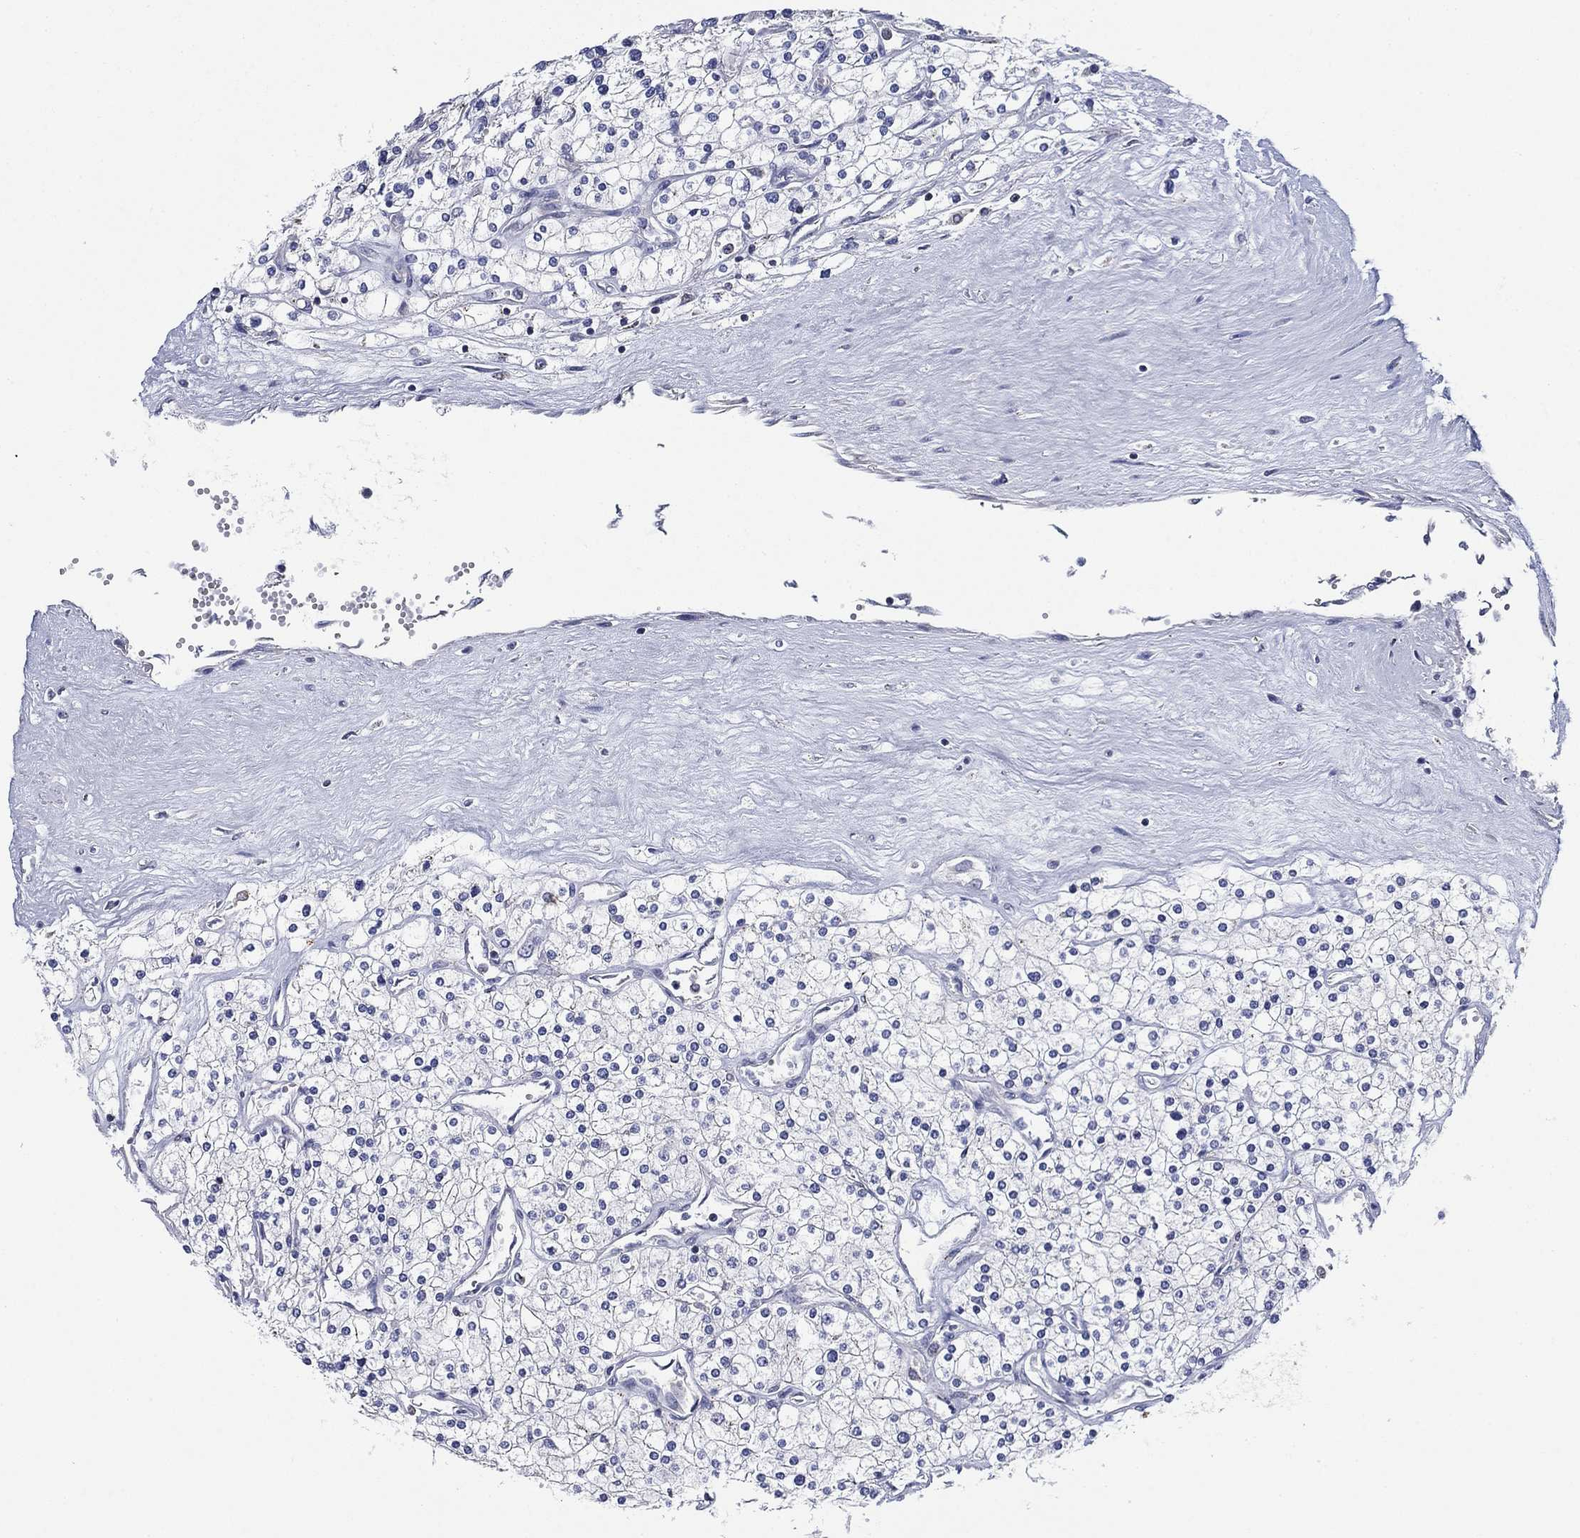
{"staining": {"intensity": "negative", "quantity": "none", "location": "none"}, "tissue": "renal cancer", "cell_type": "Tumor cells", "image_type": "cancer", "snomed": [{"axis": "morphology", "description": "Adenocarcinoma, NOS"}, {"axis": "topography", "description": "Kidney"}], "caption": "Immunohistochemistry (IHC) of human renal cancer (adenocarcinoma) demonstrates no positivity in tumor cells. The staining is performed using DAB (3,3'-diaminobenzidine) brown chromogen with nuclei counter-stained in using hematoxylin.", "gene": "NACAD", "patient": {"sex": "male", "age": 80}}